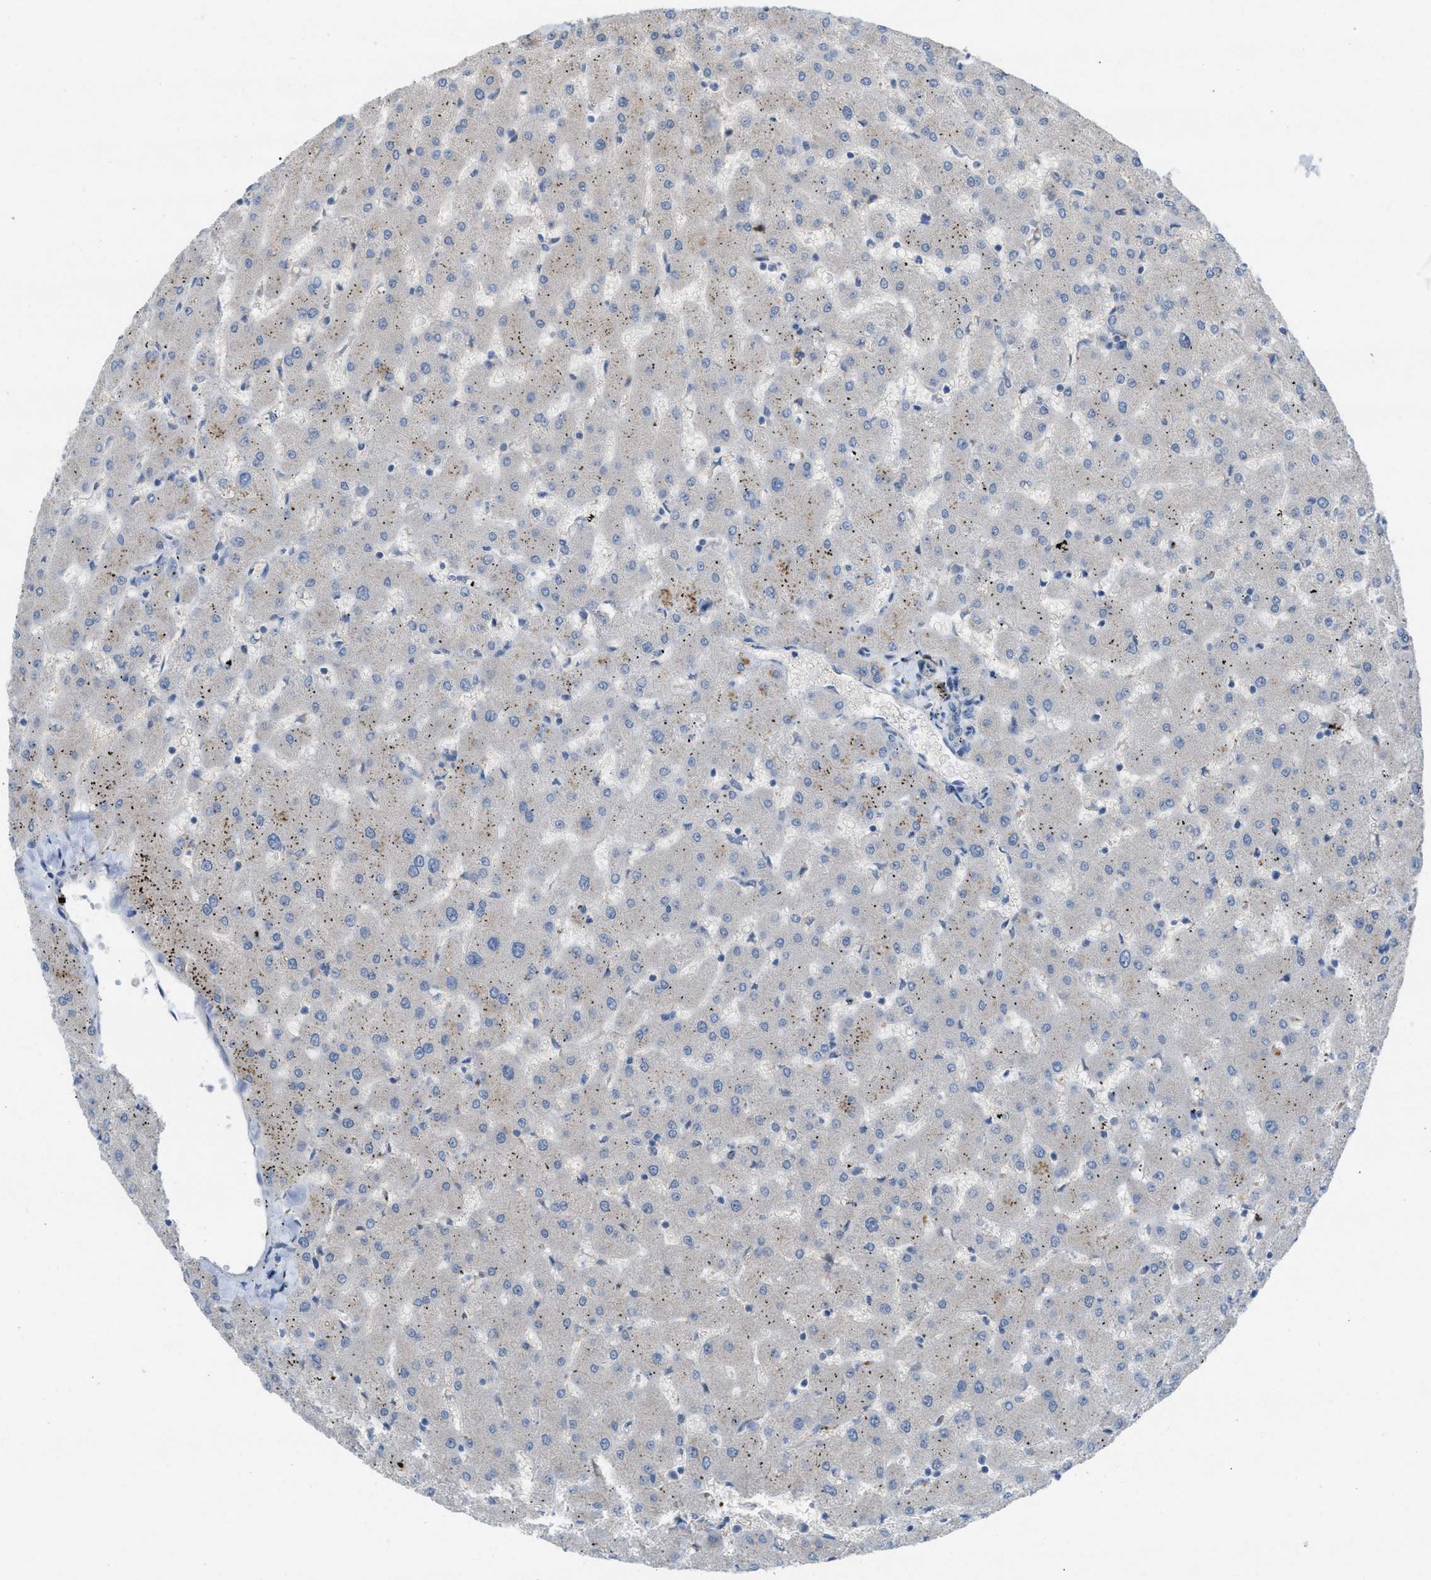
{"staining": {"intensity": "negative", "quantity": "none", "location": "none"}, "tissue": "liver", "cell_type": "Cholangiocytes", "image_type": "normal", "snomed": [{"axis": "morphology", "description": "Normal tissue, NOS"}, {"axis": "topography", "description": "Liver"}], "caption": "This image is of unremarkable liver stained with immunohistochemistry (IHC) to label a protein in brown with the nuclei are counter-stained blue. There is no expression in cholangiocytes. The staining was performed using DAB (3,3'-diaminobenzidine) to visualize the protein expression in brown, while the nuclei were stained in blue with hematoxylin (Magnification: 20x).", "gene": "ASPA", "patient": {"sex": "female", "age": 63}}